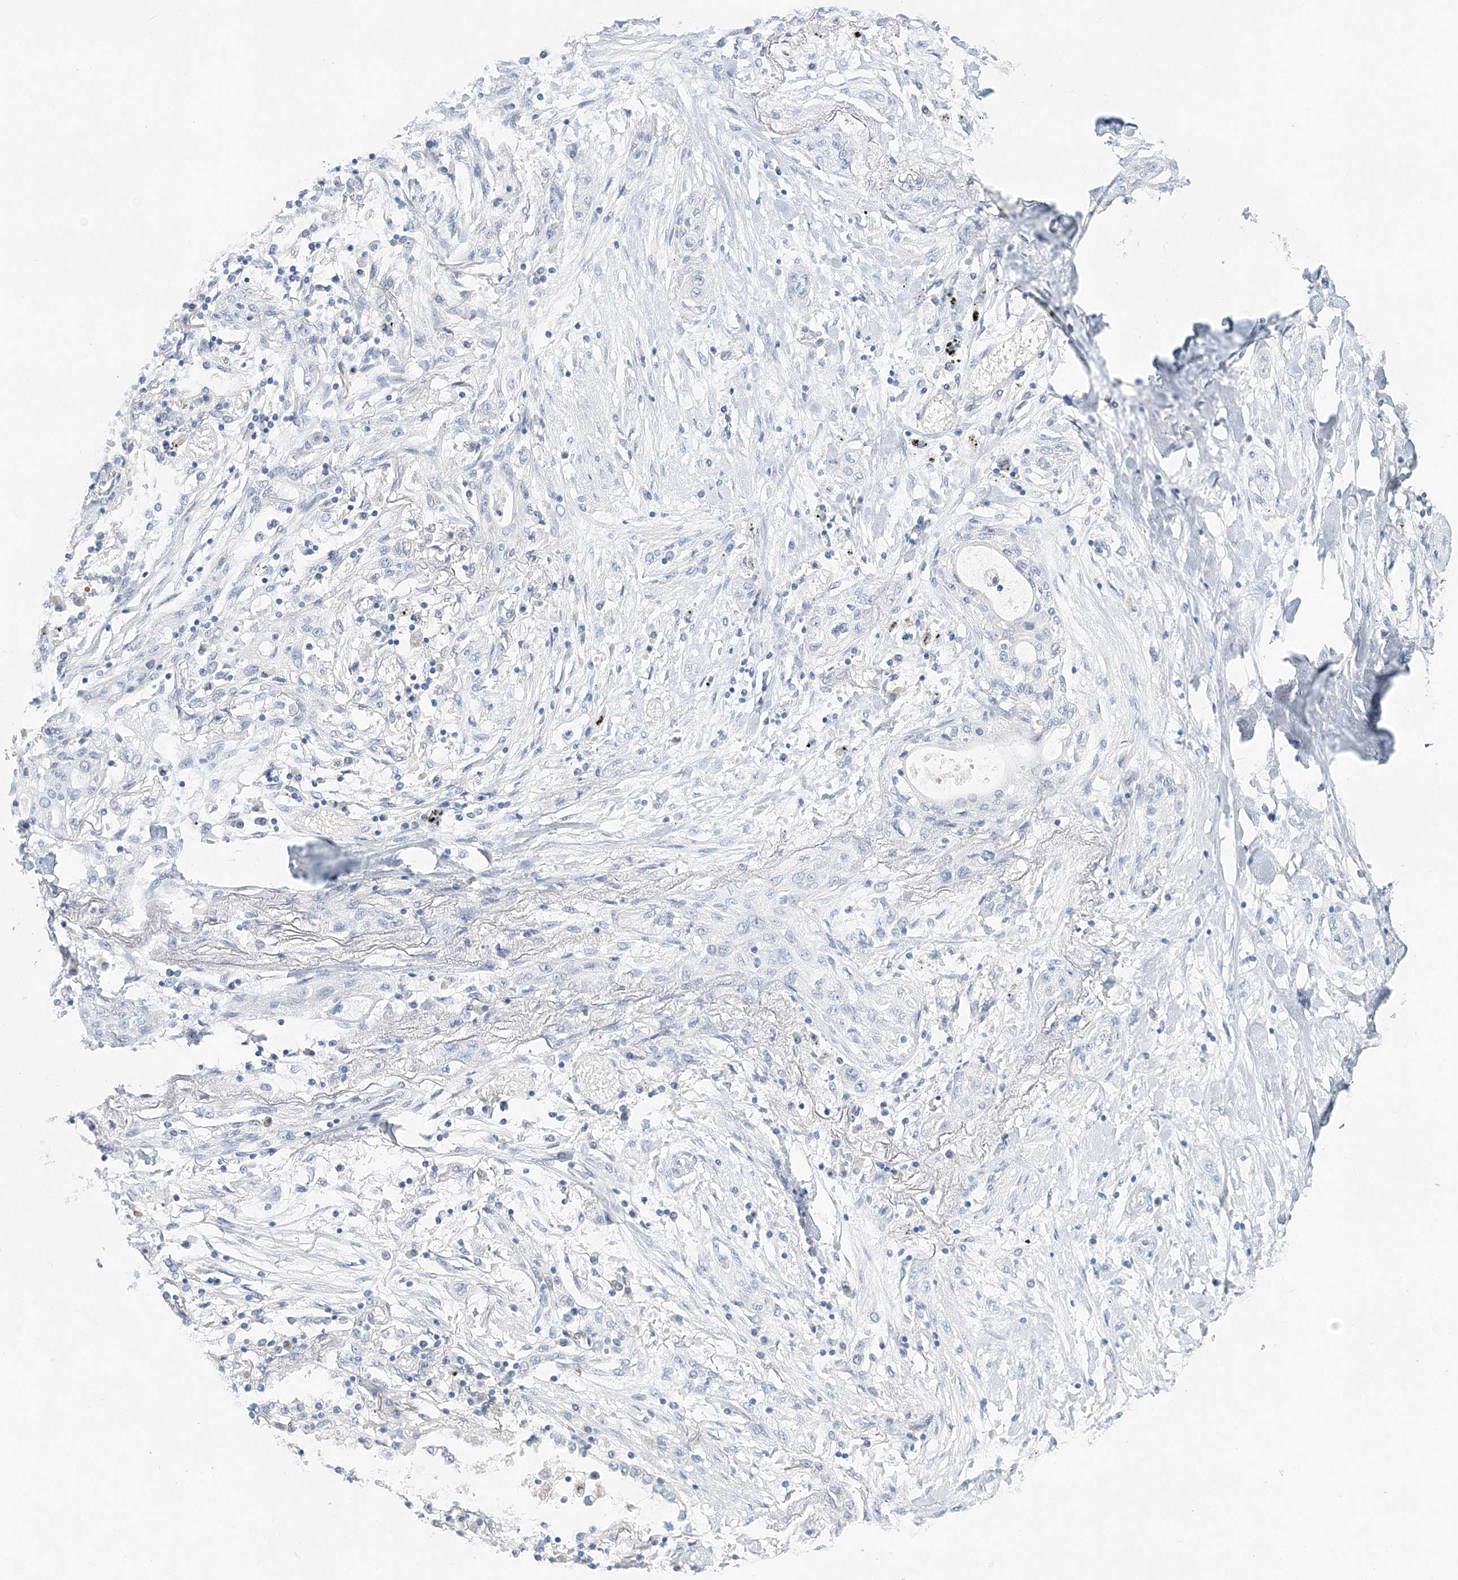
{"staining": {"intensity": "negative", "quantity": "none", "location": "none"}, "tissue": "lung cancer", "cell_type": "Tumor cells", "image_type": "cancer", "snomed": [{"axis": "morphology", "description": "Squamous cell carcinoma, NOS"}, {"axis": "topography", "description": "Lung"}], "caption": "Lung cancer (squamous cell carcinoma) stained for a protein using IHC demonstrates no positivity tumor cells.", "gene": "VILL", "patient": {"sex": "female", "age": 47}}